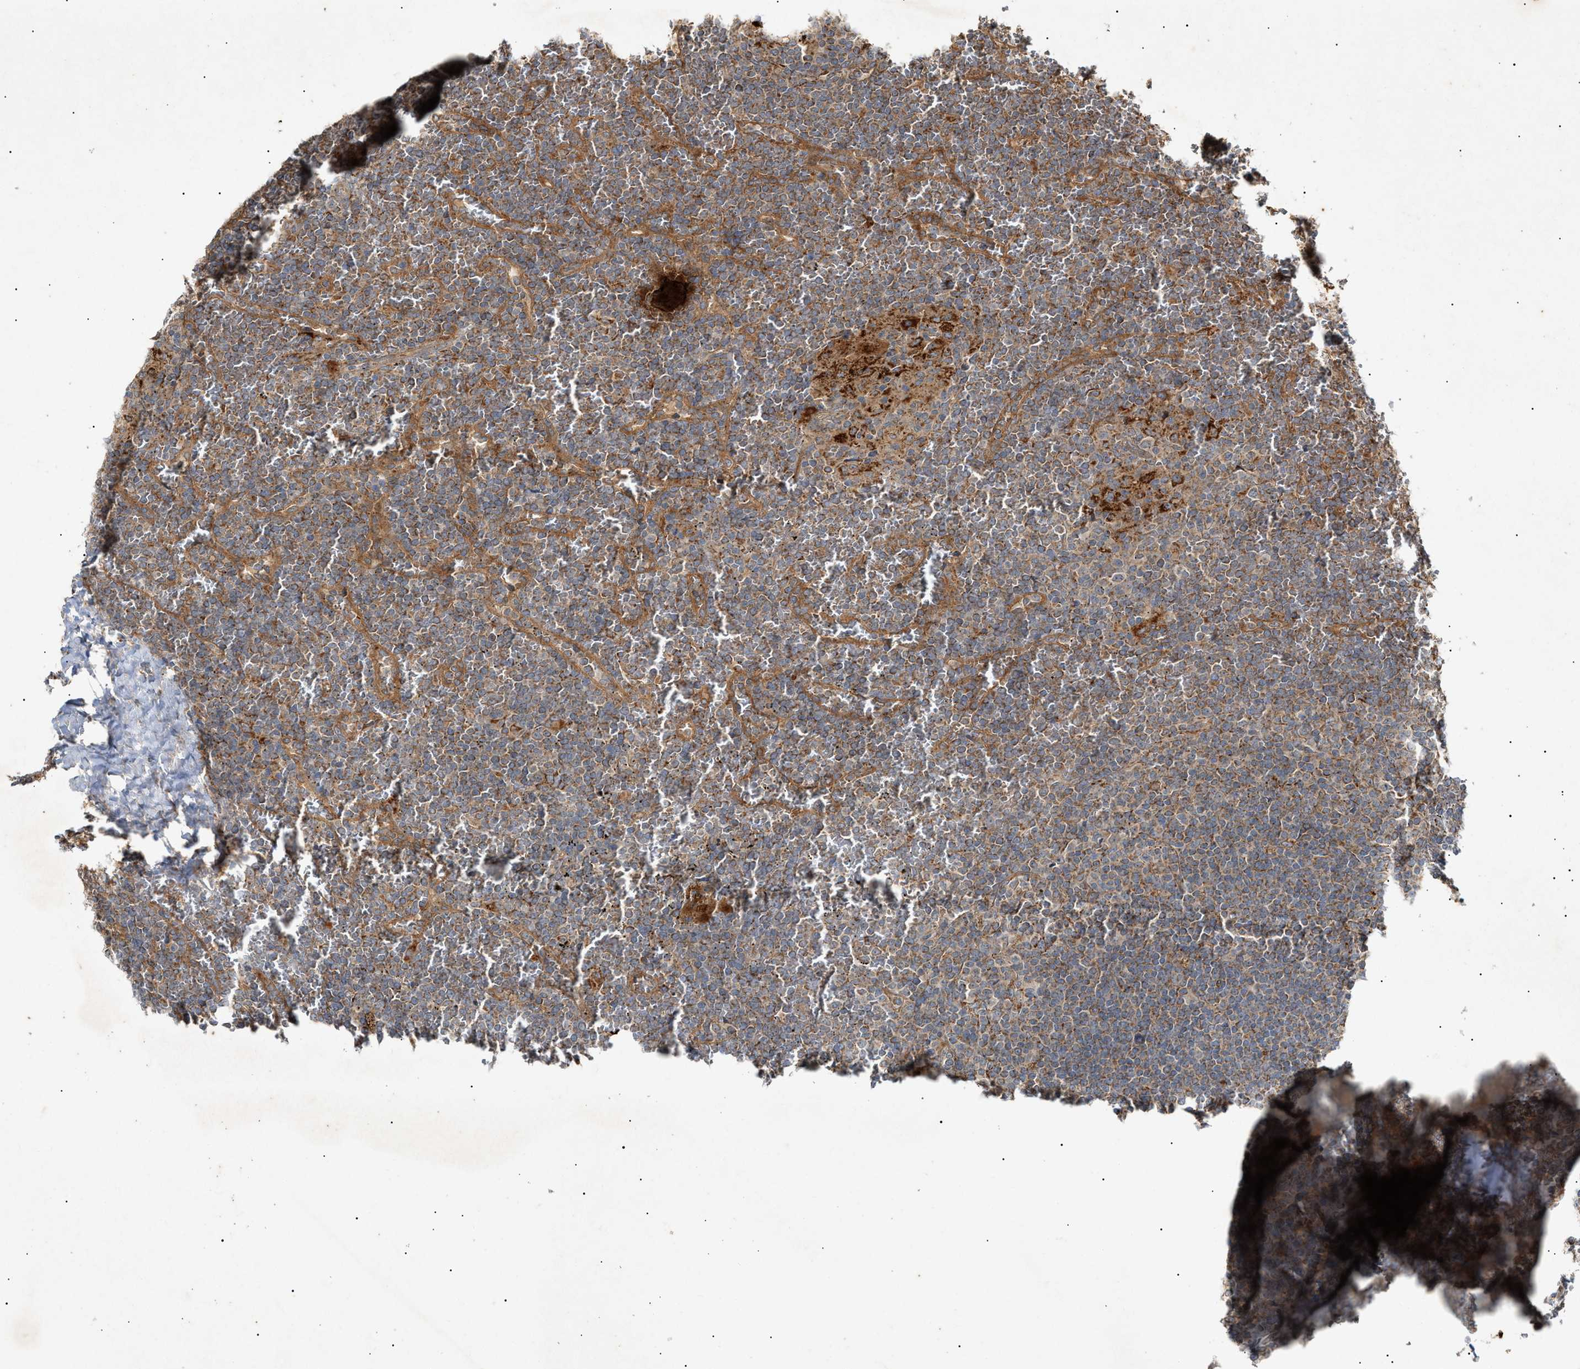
{"staining": {"intensity": "moderate", "quantity": "25%-75%", "location": "cytoplasmic/membranous"}, "tissue": "lymphoma", "cell_type": "Tumor cells", "image_type": "cancer", "snomed": [{"axis": "morphology", "description": "Malignant lymphoma, non-Hodgkin's type, Low grade"}, {"axis": "topography", "description": "Spleen"}], "caption": "Lymphoma tissue shows moderate cytoplasmic/membranous positivity in about 25%-75% of tumor cells", "gene": "MTCH1", "patient": {"sex": "female", "age": 19}}